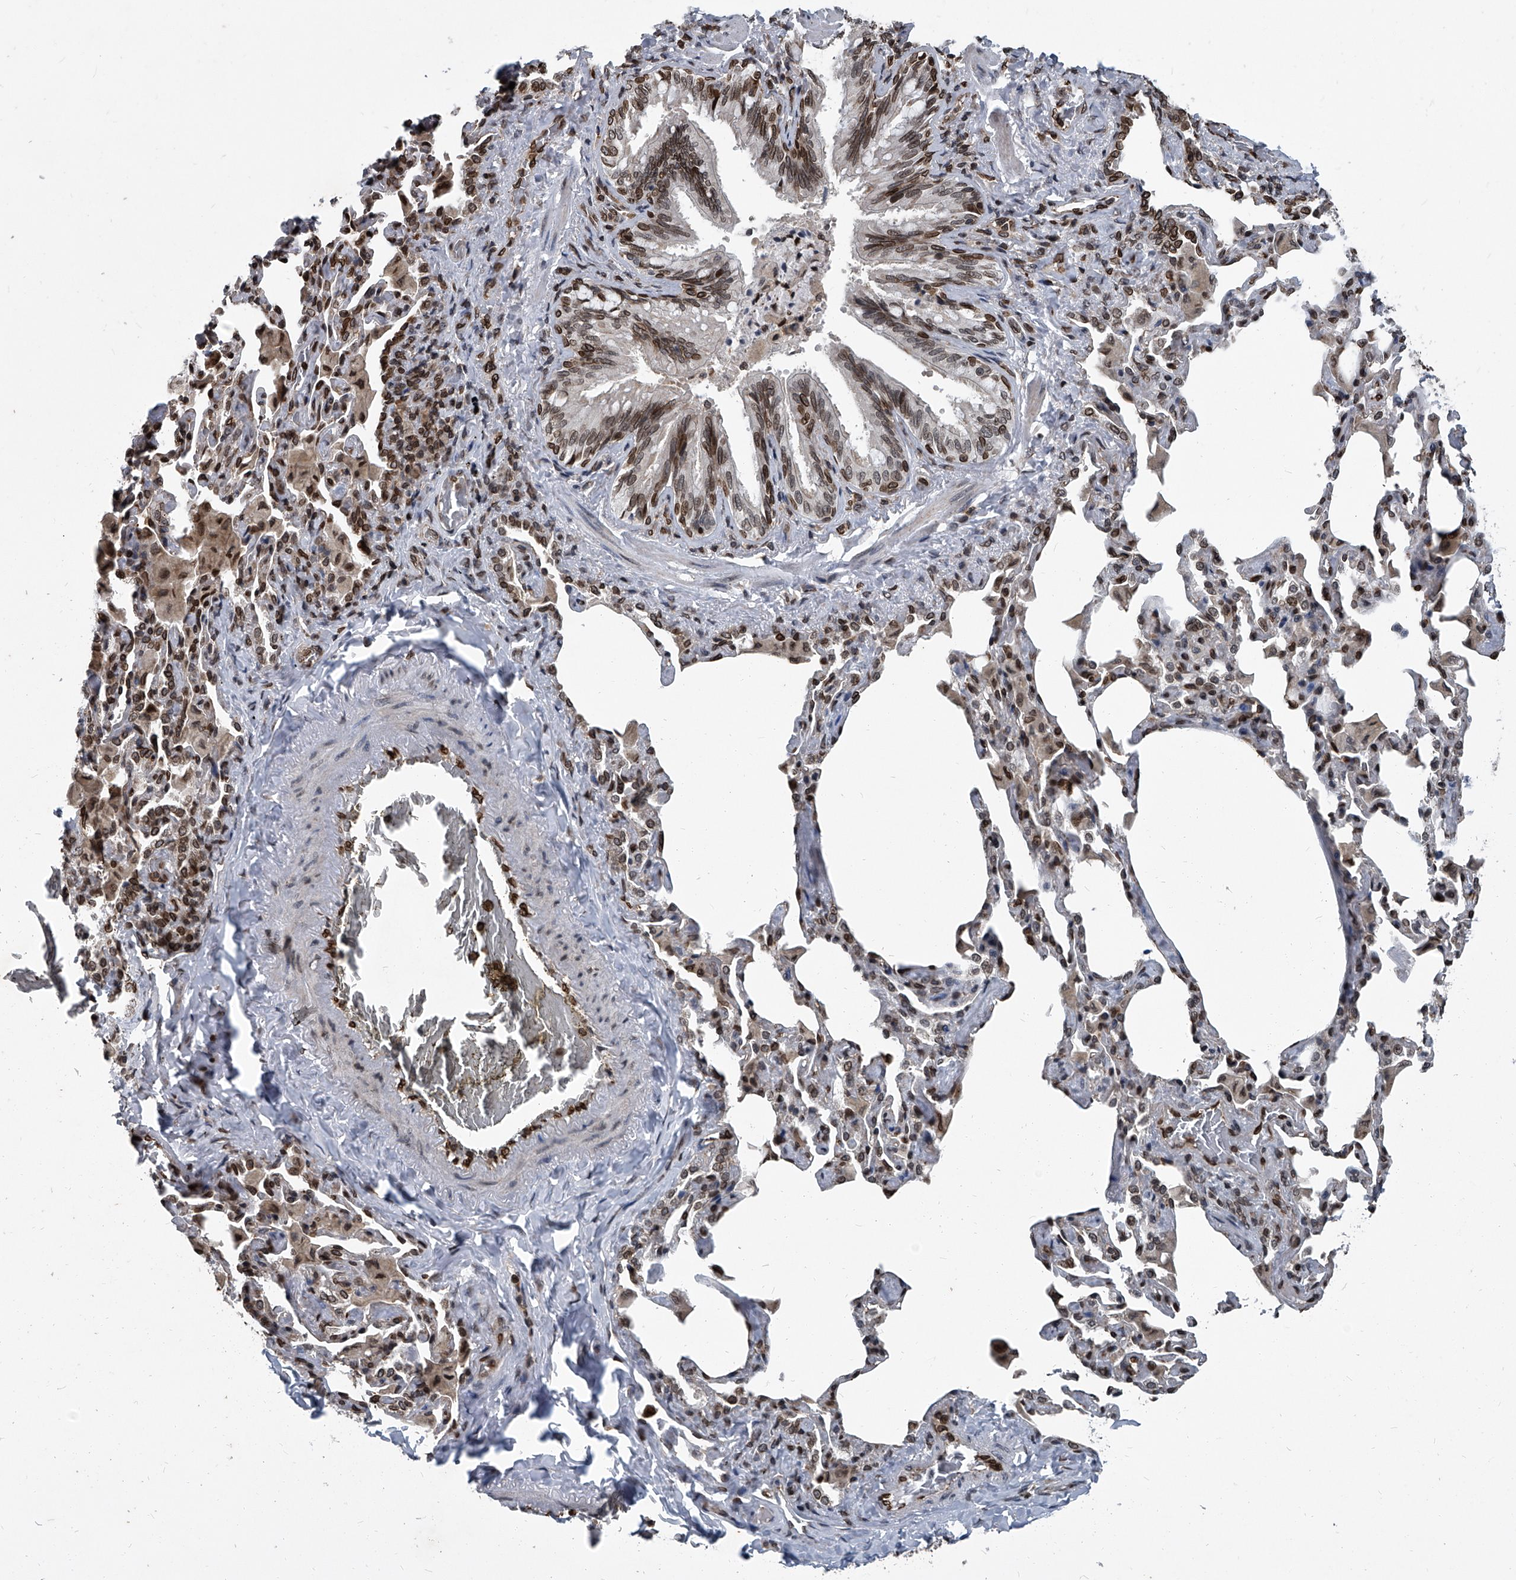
{"staining": {"intensity": "strong", "quantity": "25%-75%", "location": "cytoplasmic/membranous,nuclear"}, "tissue": "bronchus", "cell_type": "Respiratory epithelial cells", "image_type": "normal", "snomed": [{"axis": "morphology", "description": "Normal tissue, NOS"}, {"axis": "morphology", "description": "Inflammation, NOS"}, {"axis": "topography", "description": "Lung"}], "caption": "IHC of normal human bronchus displays high levels of strong cytoplasmic/membranous,nuclear expression in about 25%-75% of respiratory epithelial cells.", "gene": "PHF20", "patient": {"sex": "female", "age": 46}}